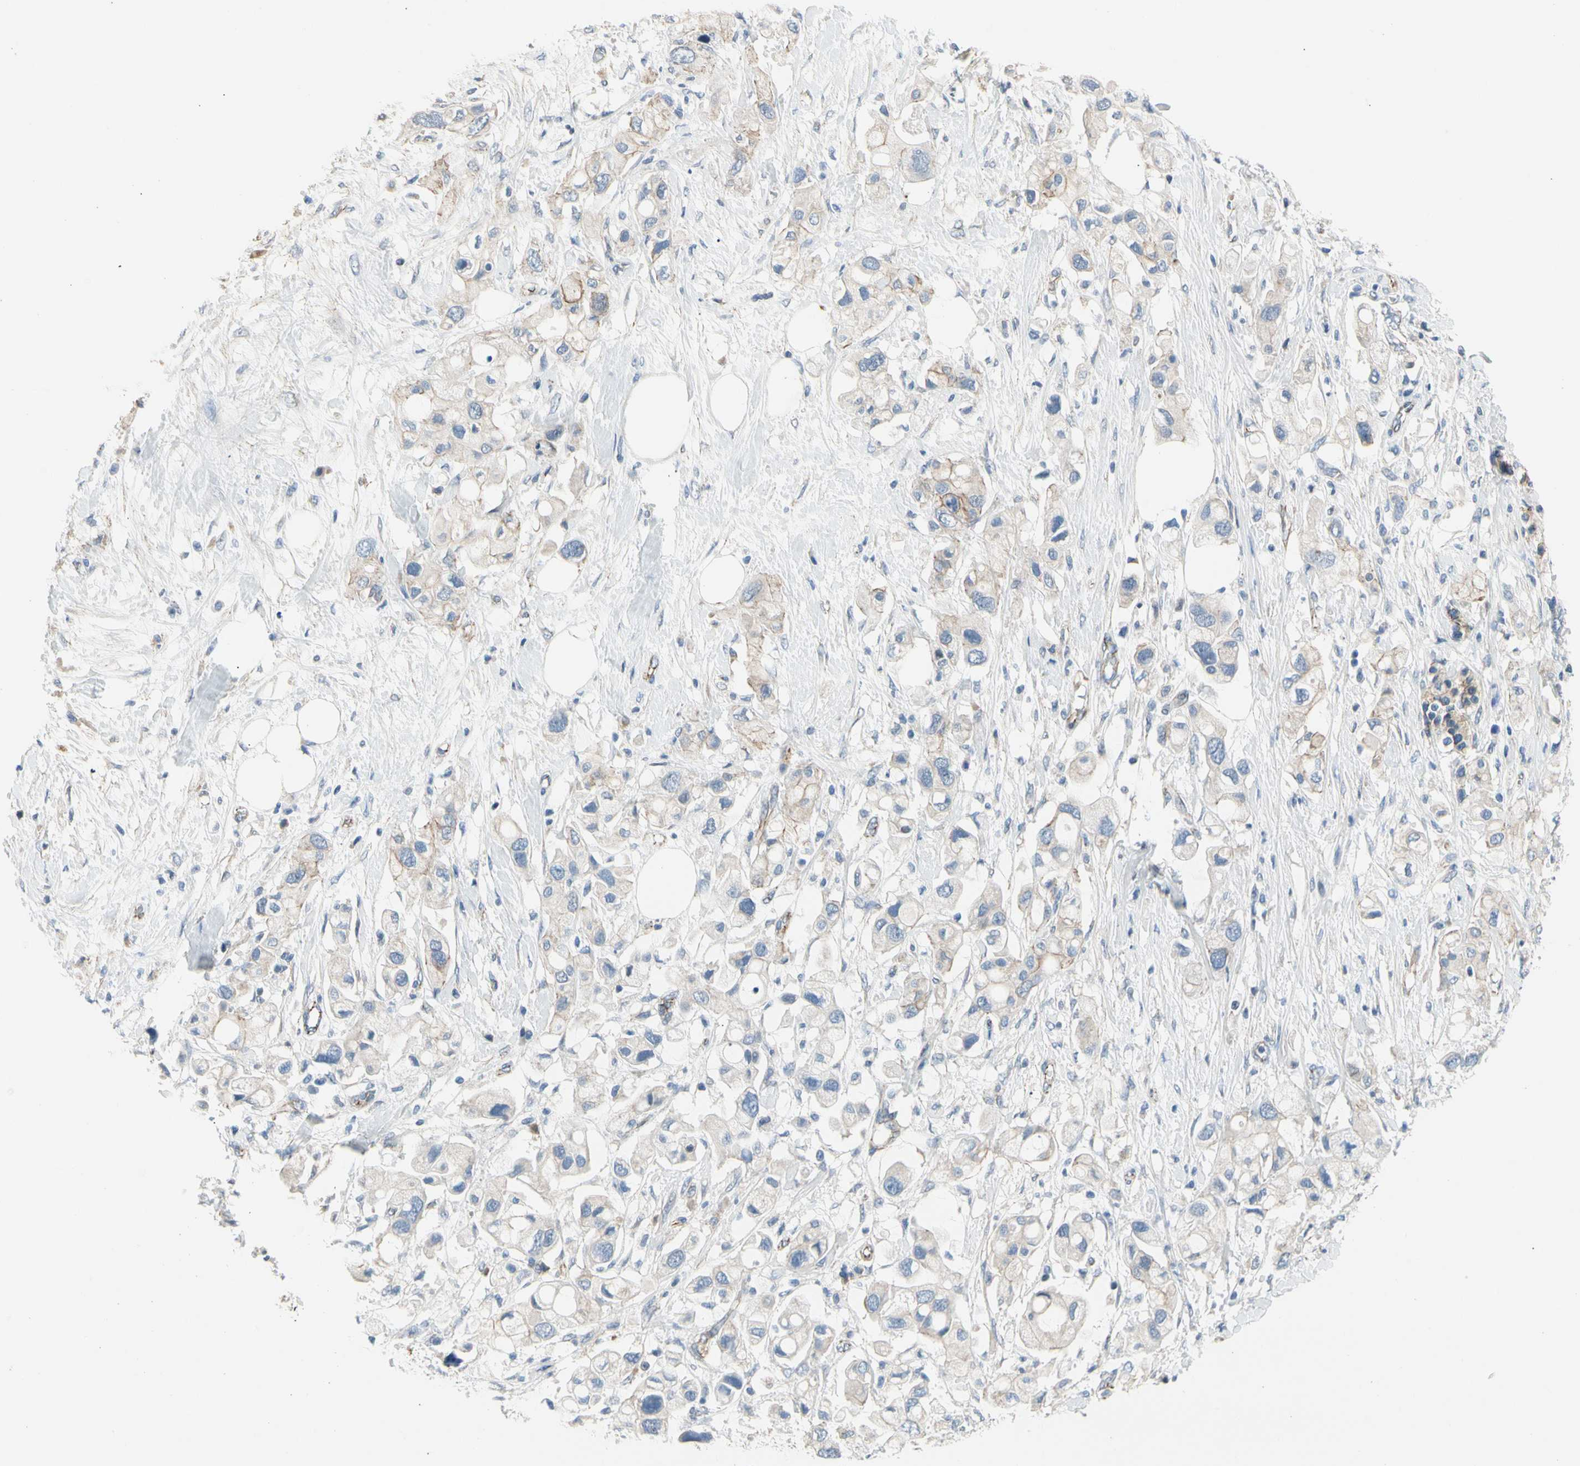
{"staining": {"intensity": "negative", "quantity": "none", "location": "none"}, "tissue": "pancreatic cancer", "cell_type": "Tumor cells", "image_type": "cancer", "snomed": [{"axis": "morphology", "description": "Adenocarcinoma, NOS"}, {"axis": "topography", "description": "Pancreas"}], "caption": "An immunohistochemistry histopathology image of pancreatic cancer is shown. There is no staining in tumor cells of pancreatic cancer.", "gene": "LGR6", "patient": {"sex": "female", "age": 56}}